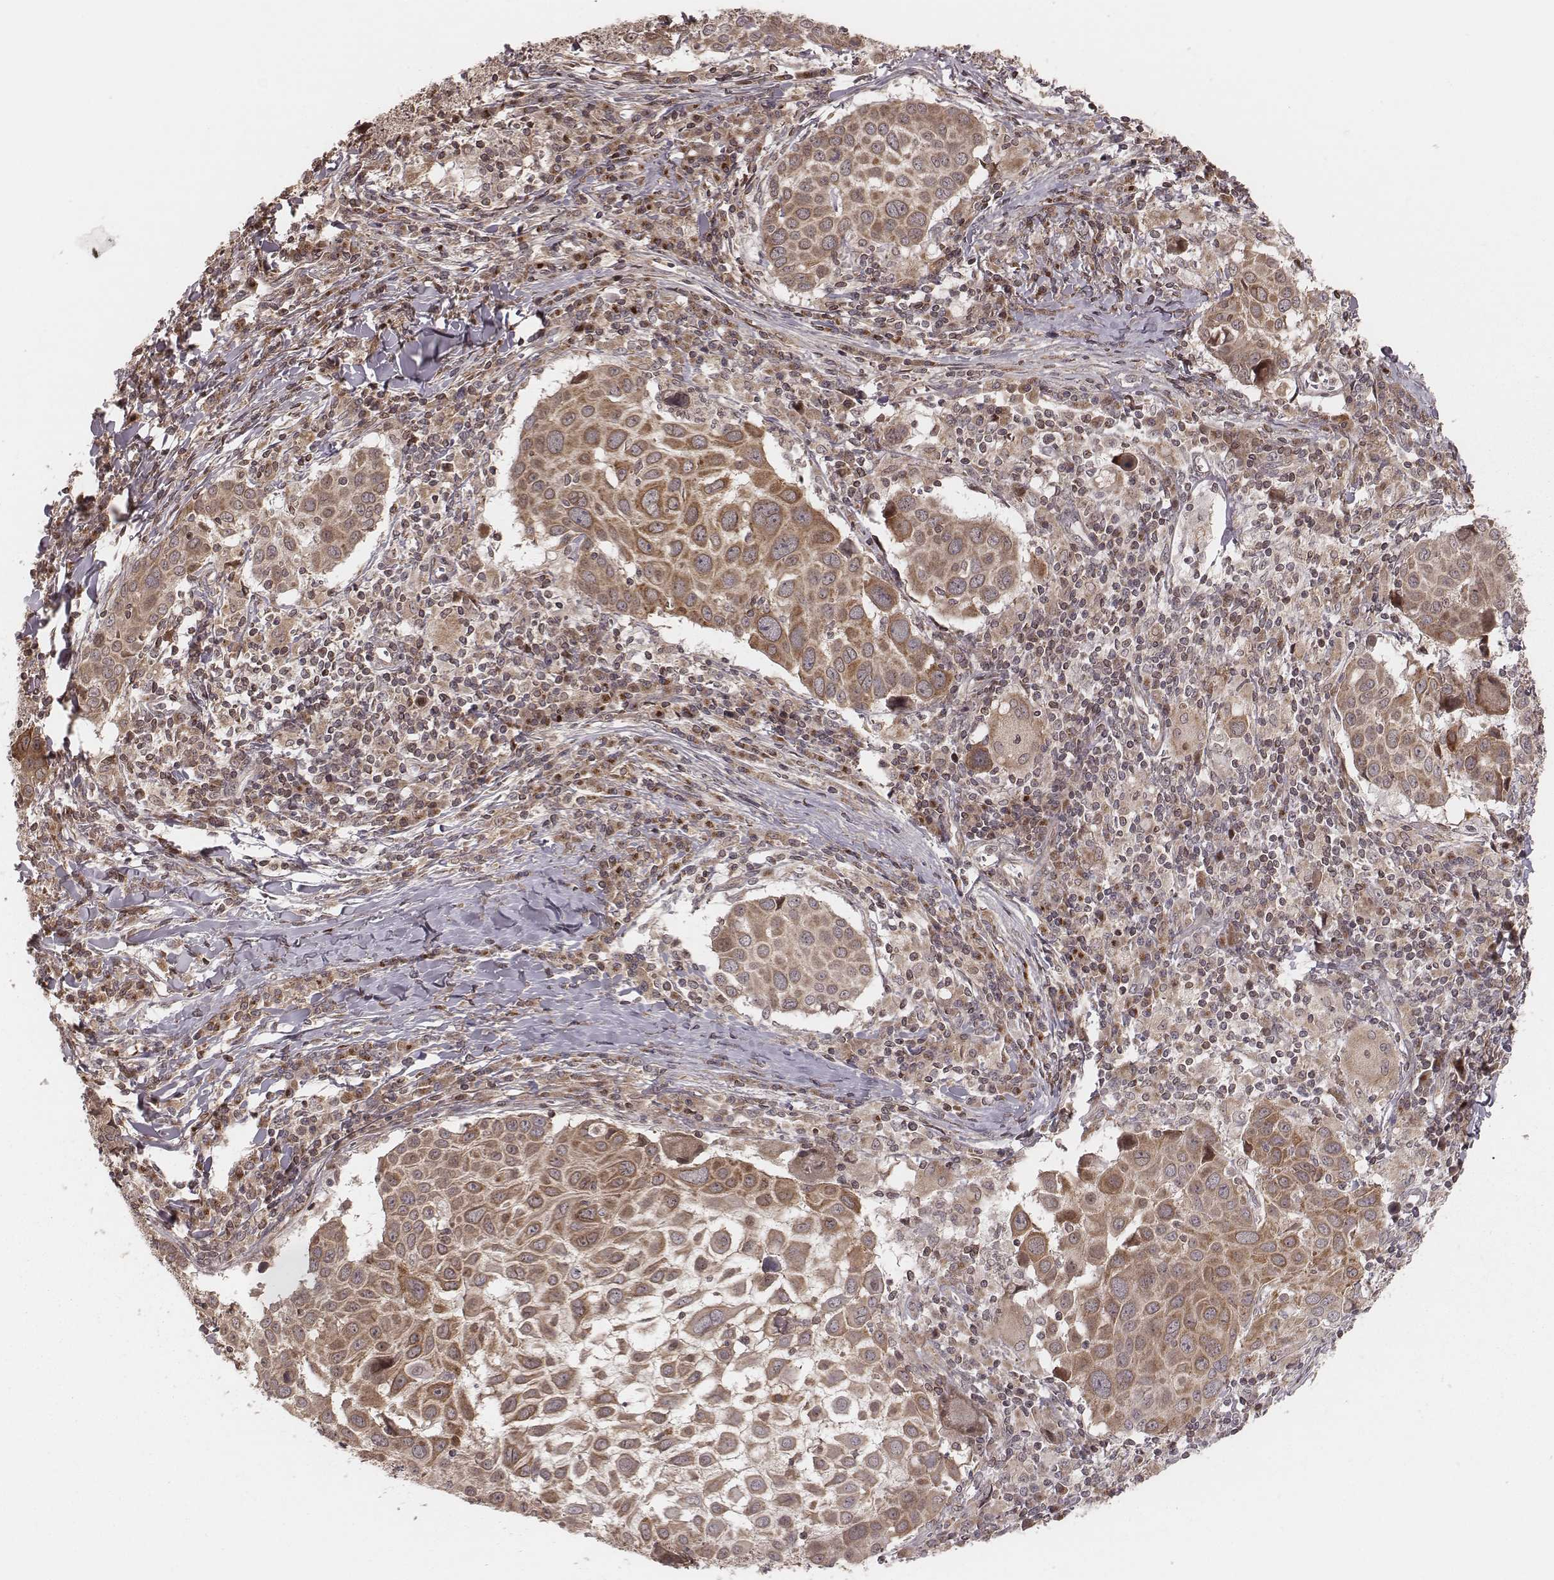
{"staining": {"intensity": "moderate", "quantity": ">75%", "location": "cytoplasmic/membranous"}, "tissue": "lung cancer", "cell_type": "Tumor cells", "image_type": "cancer", "snomed": [{"axis": "morphology", "description": "Squamous cell carcinoma, NOS"}, {"axis": "topography", "description": "Lung"}], "caption": "A micrograph of squamous cell carcinoma (lung) stained for a protein demonstrates moderate cytoplasmic/membranous brown staining in tumor cells.", "gene": "MYO19", "patient": {"sex": "male", "age": 57}}